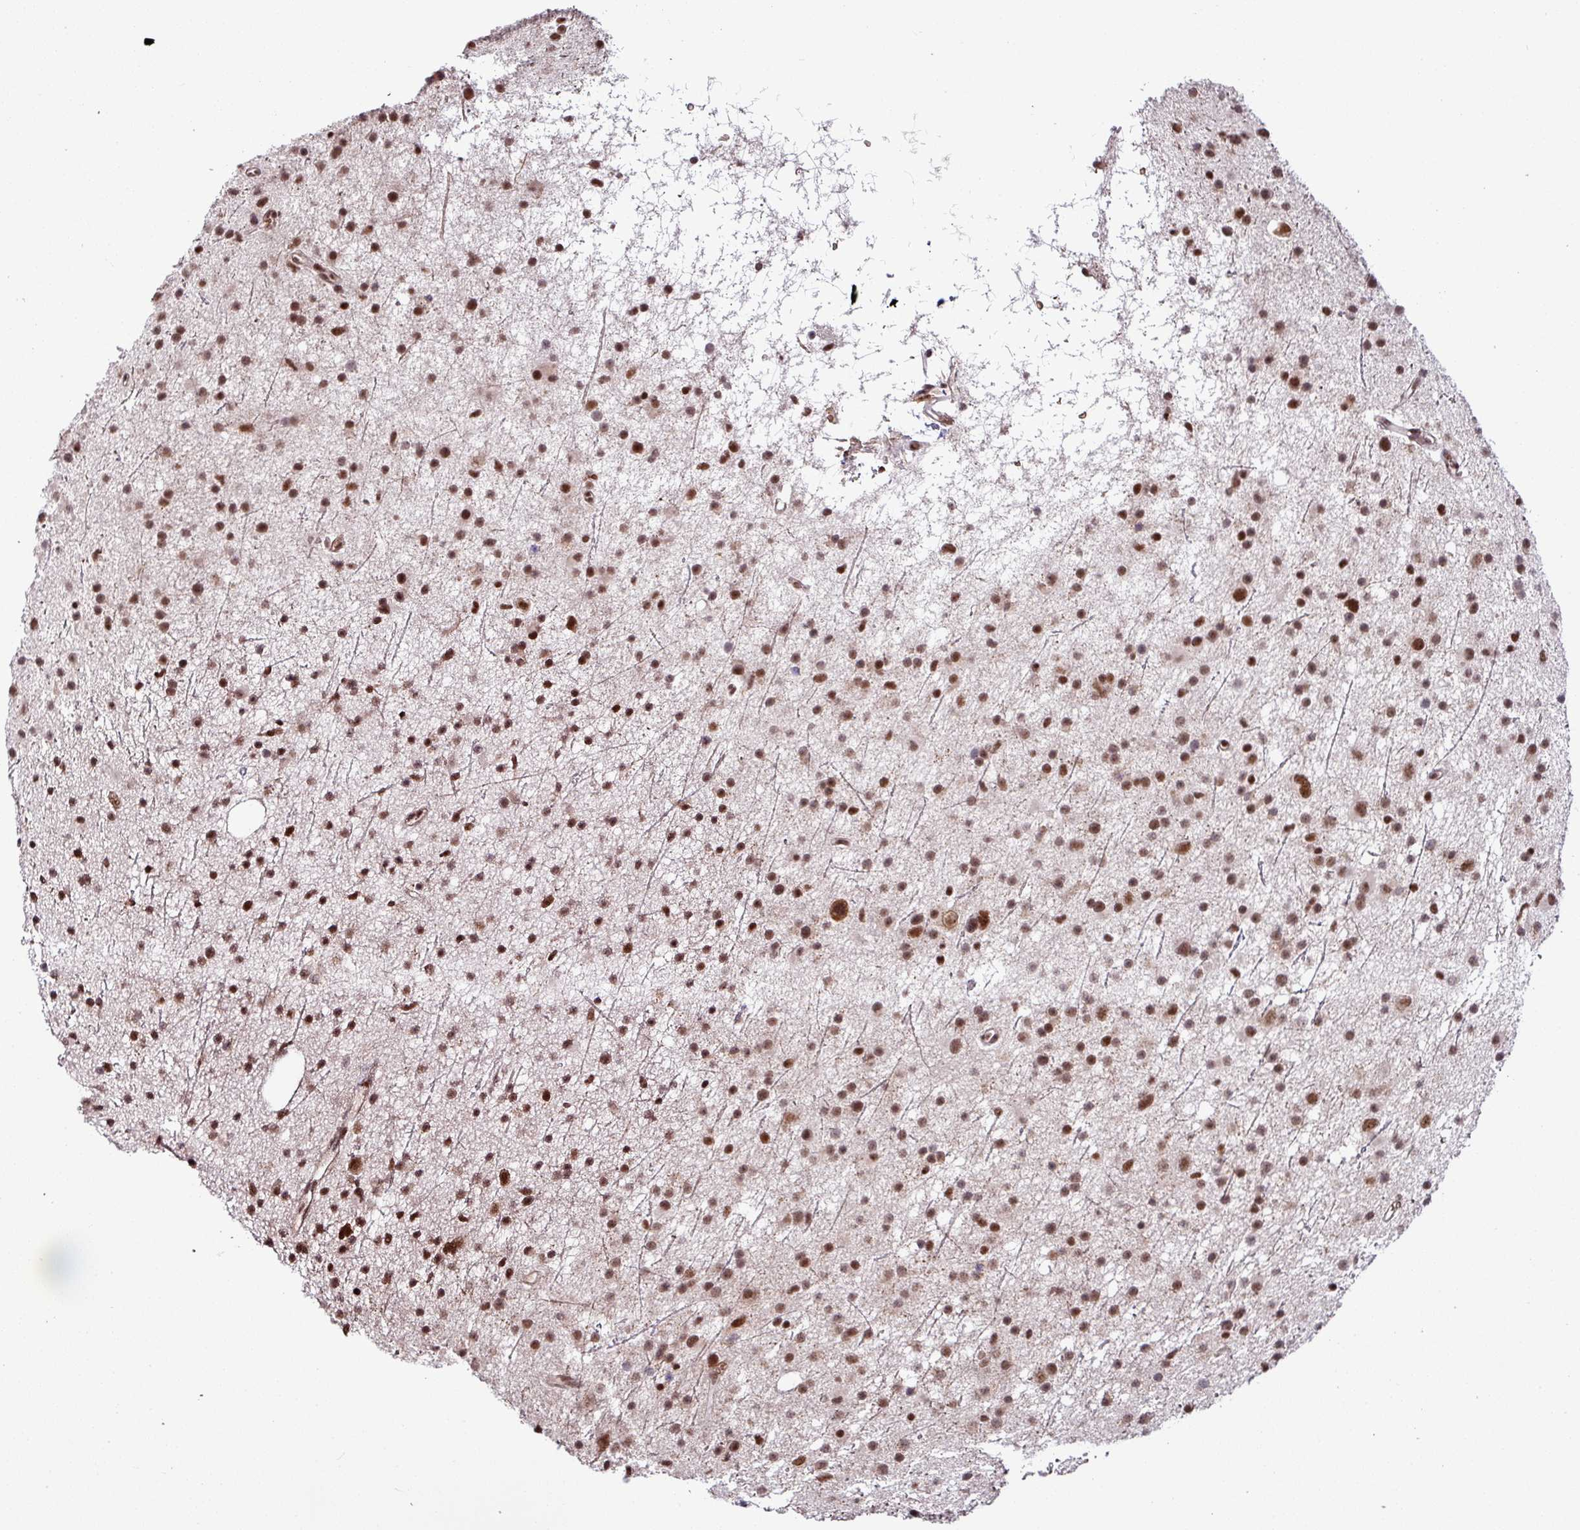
{"staining": {"intensity": "strong", "quantity": ">75%", "location": "nuclear"}, "tissue": "glioma", "cell_type": "Tumor cells", "image_type": "cancer", "snomed": [{"axis": "morphology", "description": "Glioma, malignant, Low grade"}, {"axis": "topography", "description": "Cerebral cortex"}], "caption": "Low-grade glioma (malignant) stained with immunohistochemistry shows strong nuclear expression in approximately >75% of tumor cells. (Stains: DAB in brown, nuclei in blue, Microscopy: brightfield microscopy at high magnification).", "gene": "PHF23", "patient": {"sex": "female", "age": 39}}